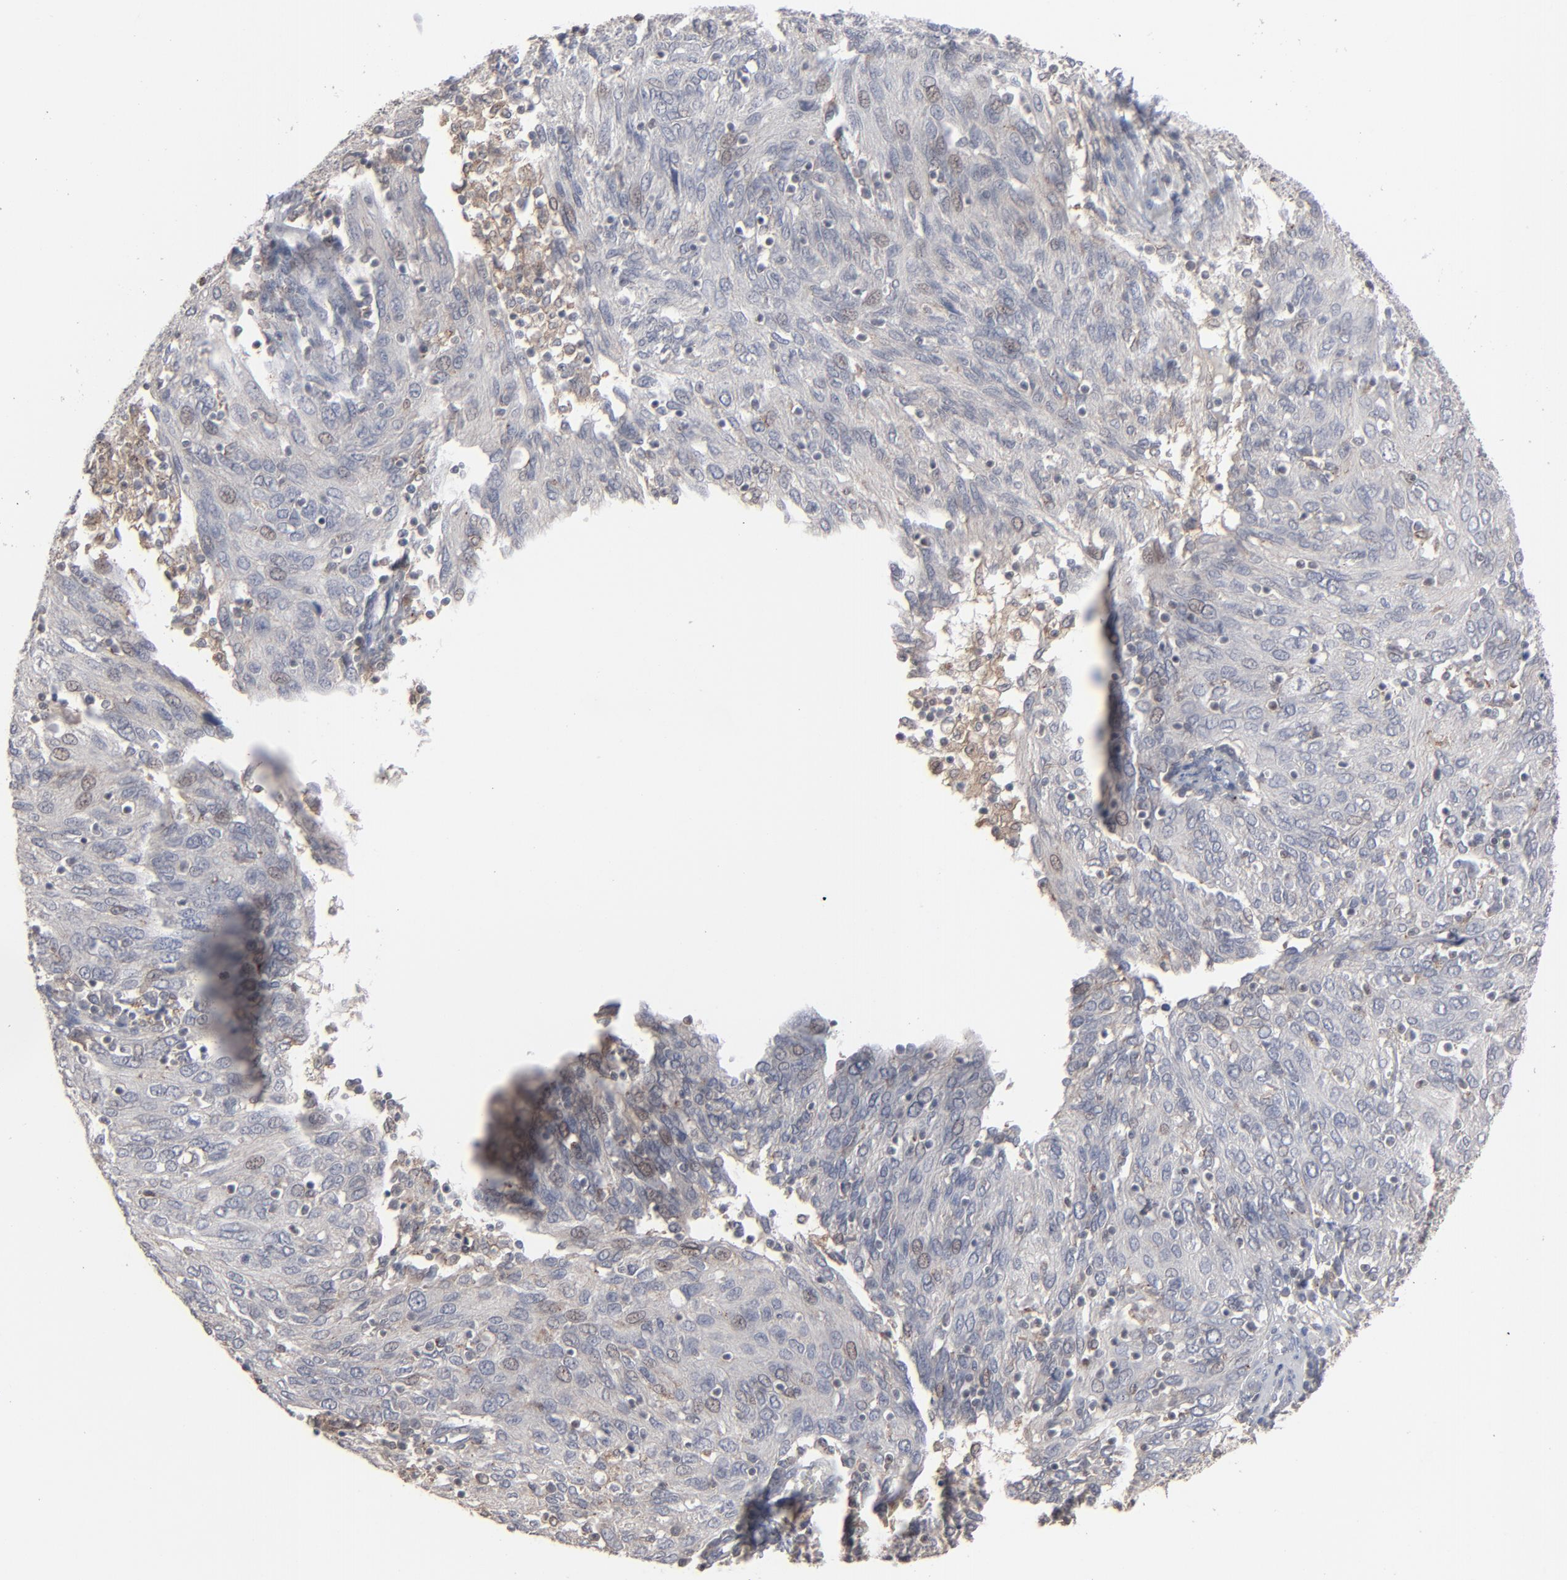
{"staining": {"intensity": "negative", "quantity": "none", "location": "none"}, "tissue": "ovarian cancer", "cell_type": "Tumor cells", "image_type": "cancer", "snomed": [{"axis": "morphology", "description": "Carcinoma, endometroid"}, {"axis": "topography", "description": "Ovary"}], "caption": "Immunohistochemistry of ovarian cancer reveals no positivity in tumor cells. The staining was performed using DAB to visualize the protein expression in brown, while the nuclei were stained in blue with hematoxylin (Magnification: 20x).", "gene": "STAT4", "patient": {"sex": "female", "age": 50}}